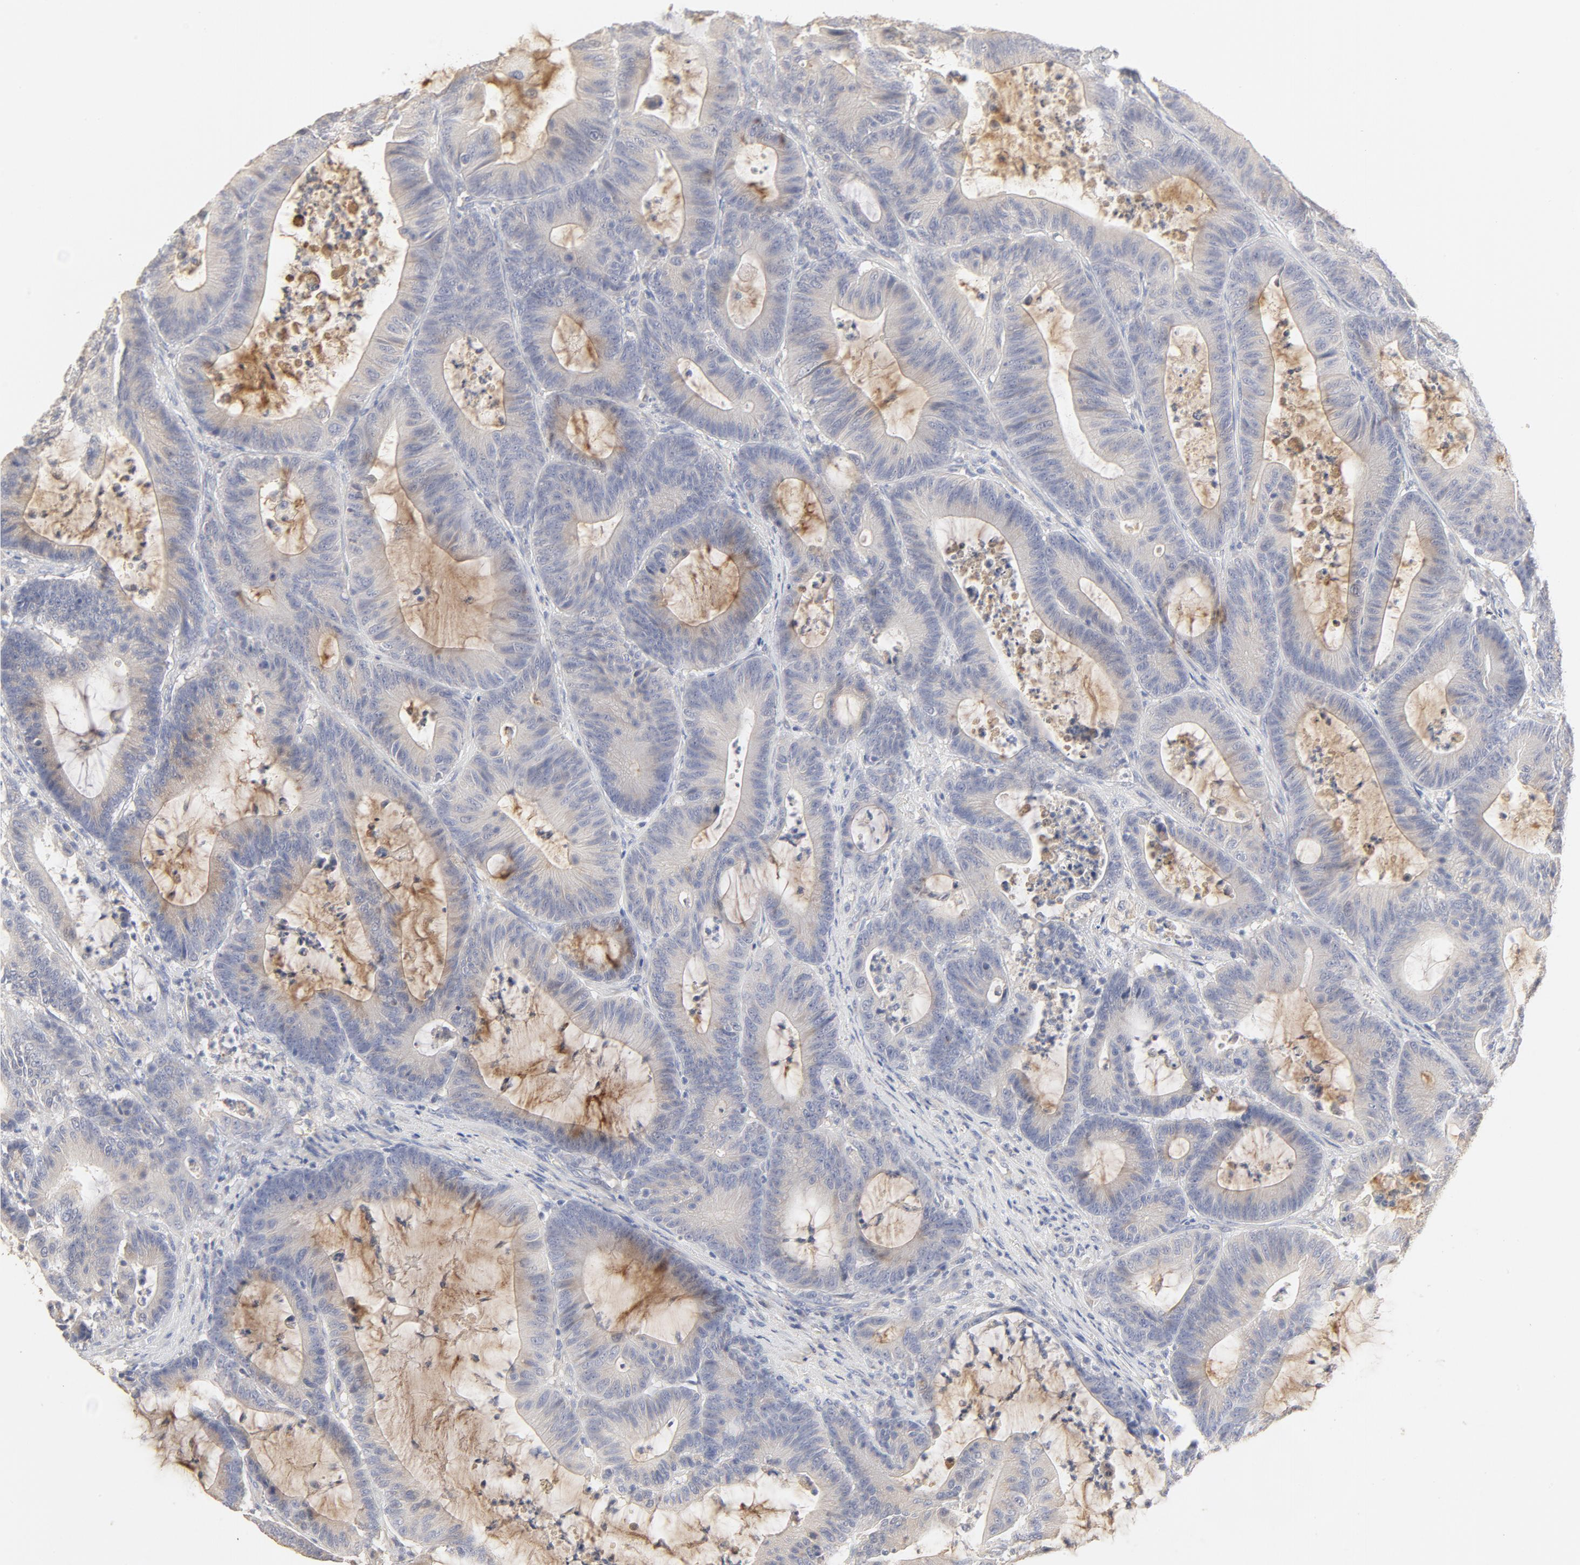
{"staining": {"intensity": "negative", "quantity": "none", "location": "none"}, "tissue": "colorectal cancer", "cell_type": "Tumor cells", "image_type": "cancer", "snomed": [{"axis": "morphology", "description": "Adenocarcinoma, NOS"}, {"axis": "topography", "description": "Colon"}], "caption": "Human colorectal adenocarcinoma stained for a protein using IHC exhibits no staining in tumor cells.", "gene": "FCGBP", "patient": {"sex": "female", "age": 84}}